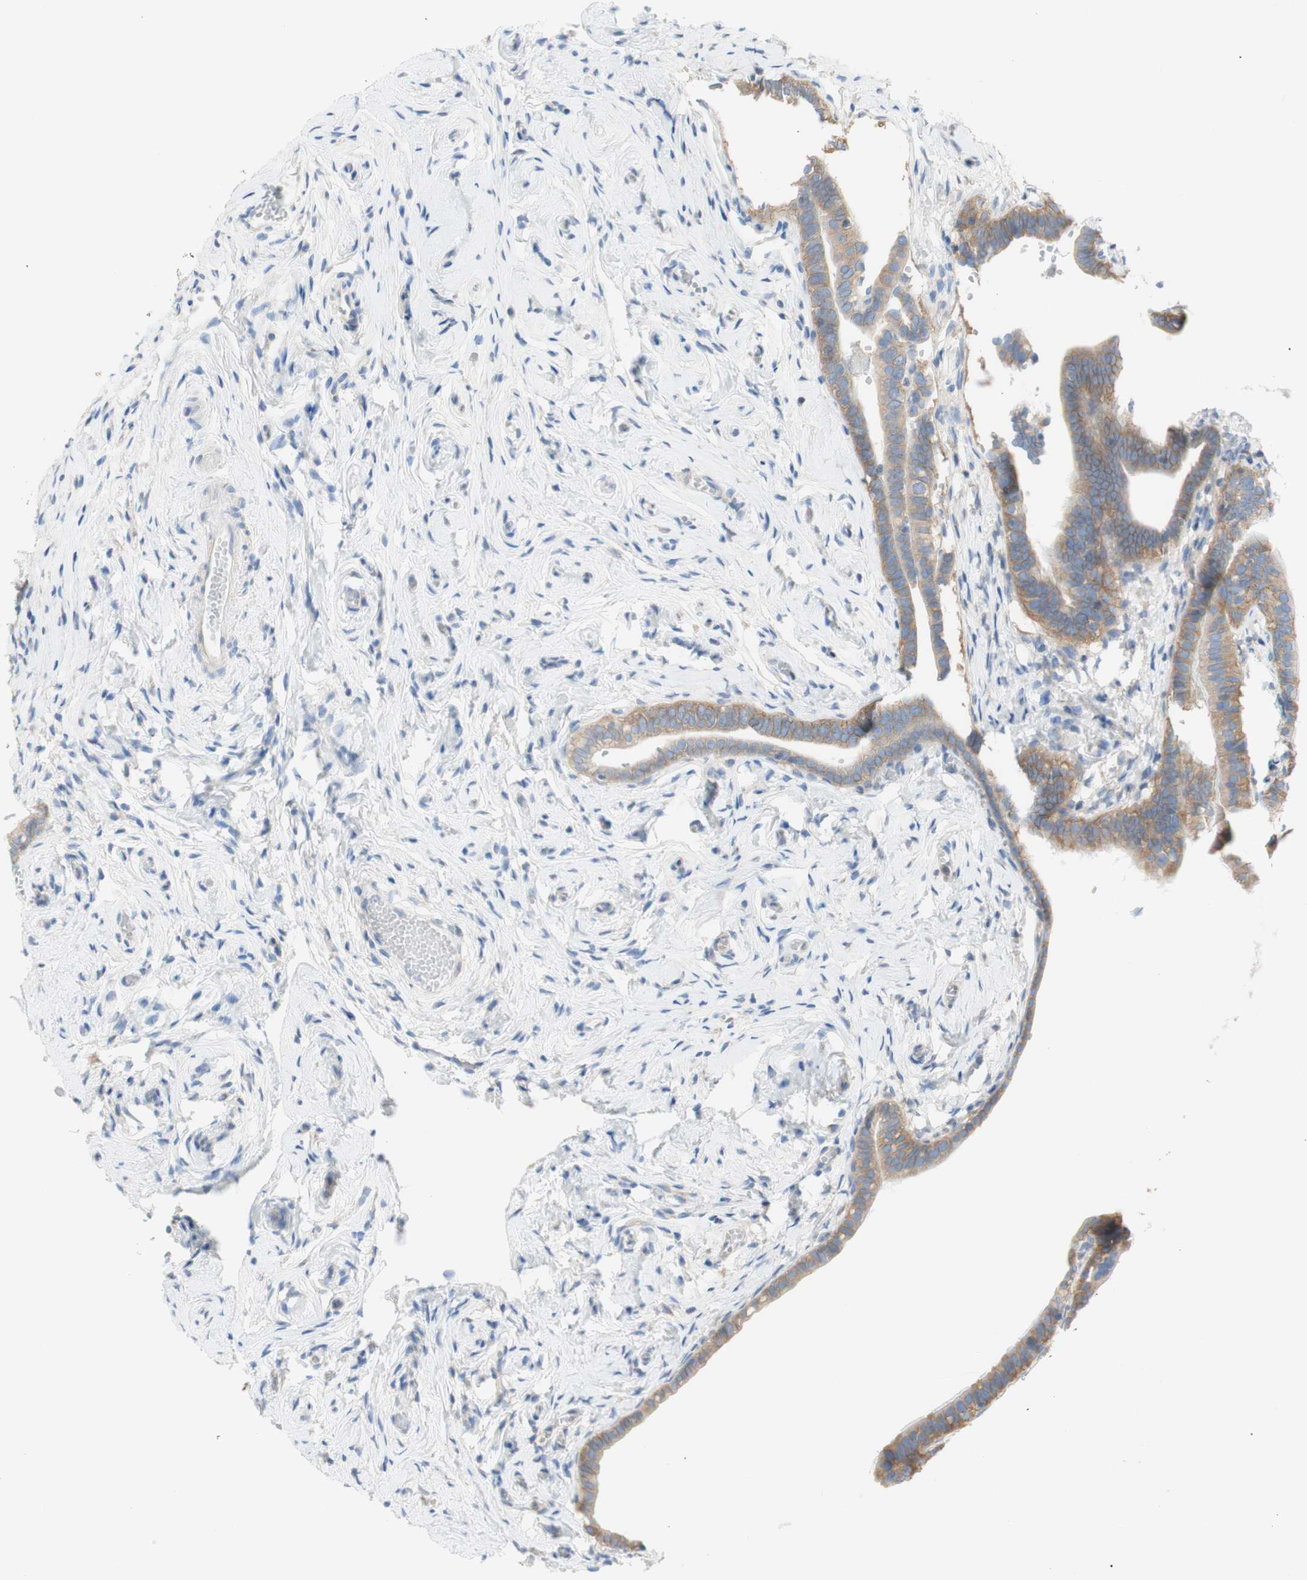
{"staining": {"intensity": "weak", "quantity": ">75%", "location": "cytoplasmic/membranous"}, "tissue": "fallopian tube", "cell_type": "Glandular cells", "image_type": "normal", "snomed": [{"axis": "morphology", "description": "Normal tissue, NOS"}, {"axis": "topography", "description": "Fallopian tube"}], "caption": "Brown immunohistochemical staining in benign fallopian tube shows weak cytoplasmic/membranous staining in approximately >75% of glandular cells.", "gene": "ATP2B1", "patient": {"sex": "female", "age": 71}}